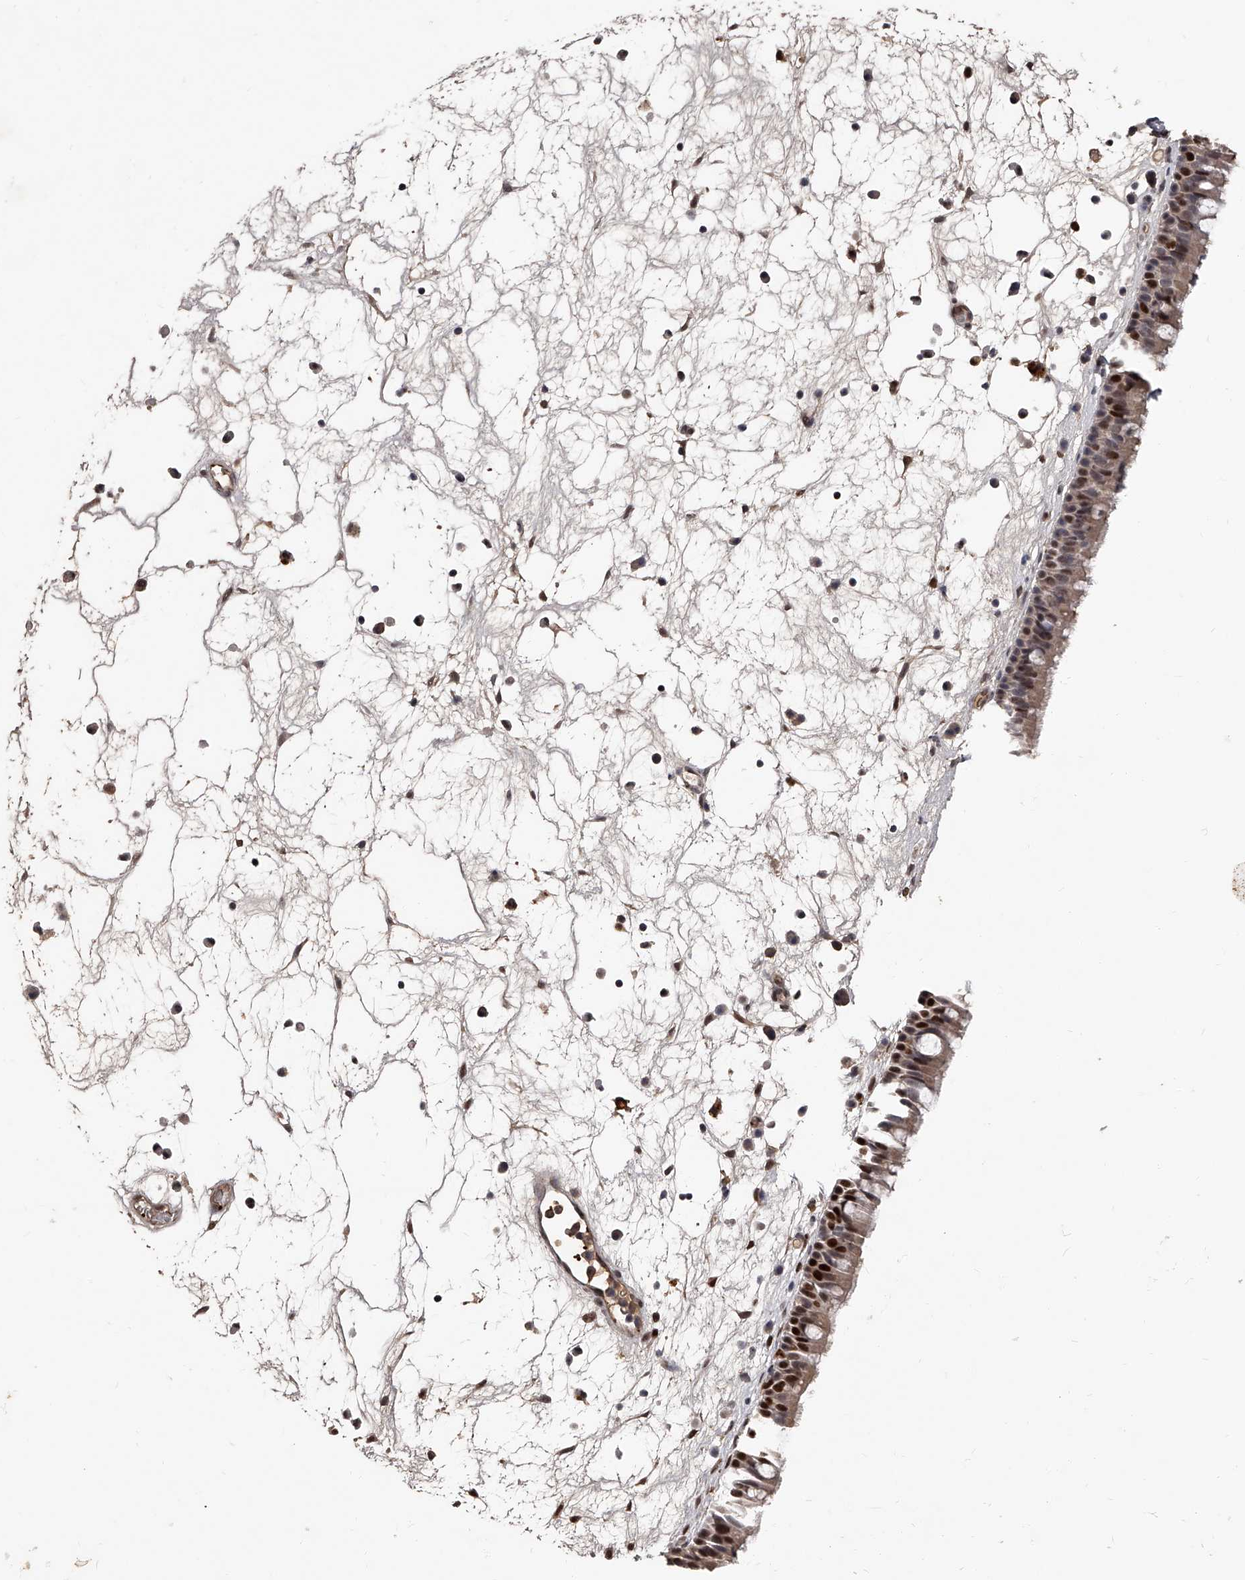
{"staining": {"intensity": "strong", "quantity": "25%-75%", "location": "nuclear"}, "tissue": "nasopharynx", "cell_type": "Respiratory epithelial cells", "image_type": "normal", "snomed": [{"axis": "morphology", "description": "Normal tissue, NOS"}, {"axis": "morphology", "description": "Inflammation, NOS"}, {"axis": "morphology", "description": "Malignant melanoma, Metastatic site"}, {"axis": "topography", "description": "Nasopharynx"}], "caption": "Immunohistochemistry (DAB) staining of normal nasopharynx demonstrates strong nuclear protein staining in about 25%-75% of respiratory epithelial cells.", "gene": "URGCP", "patient": {"sex": "male", "age": 70}}